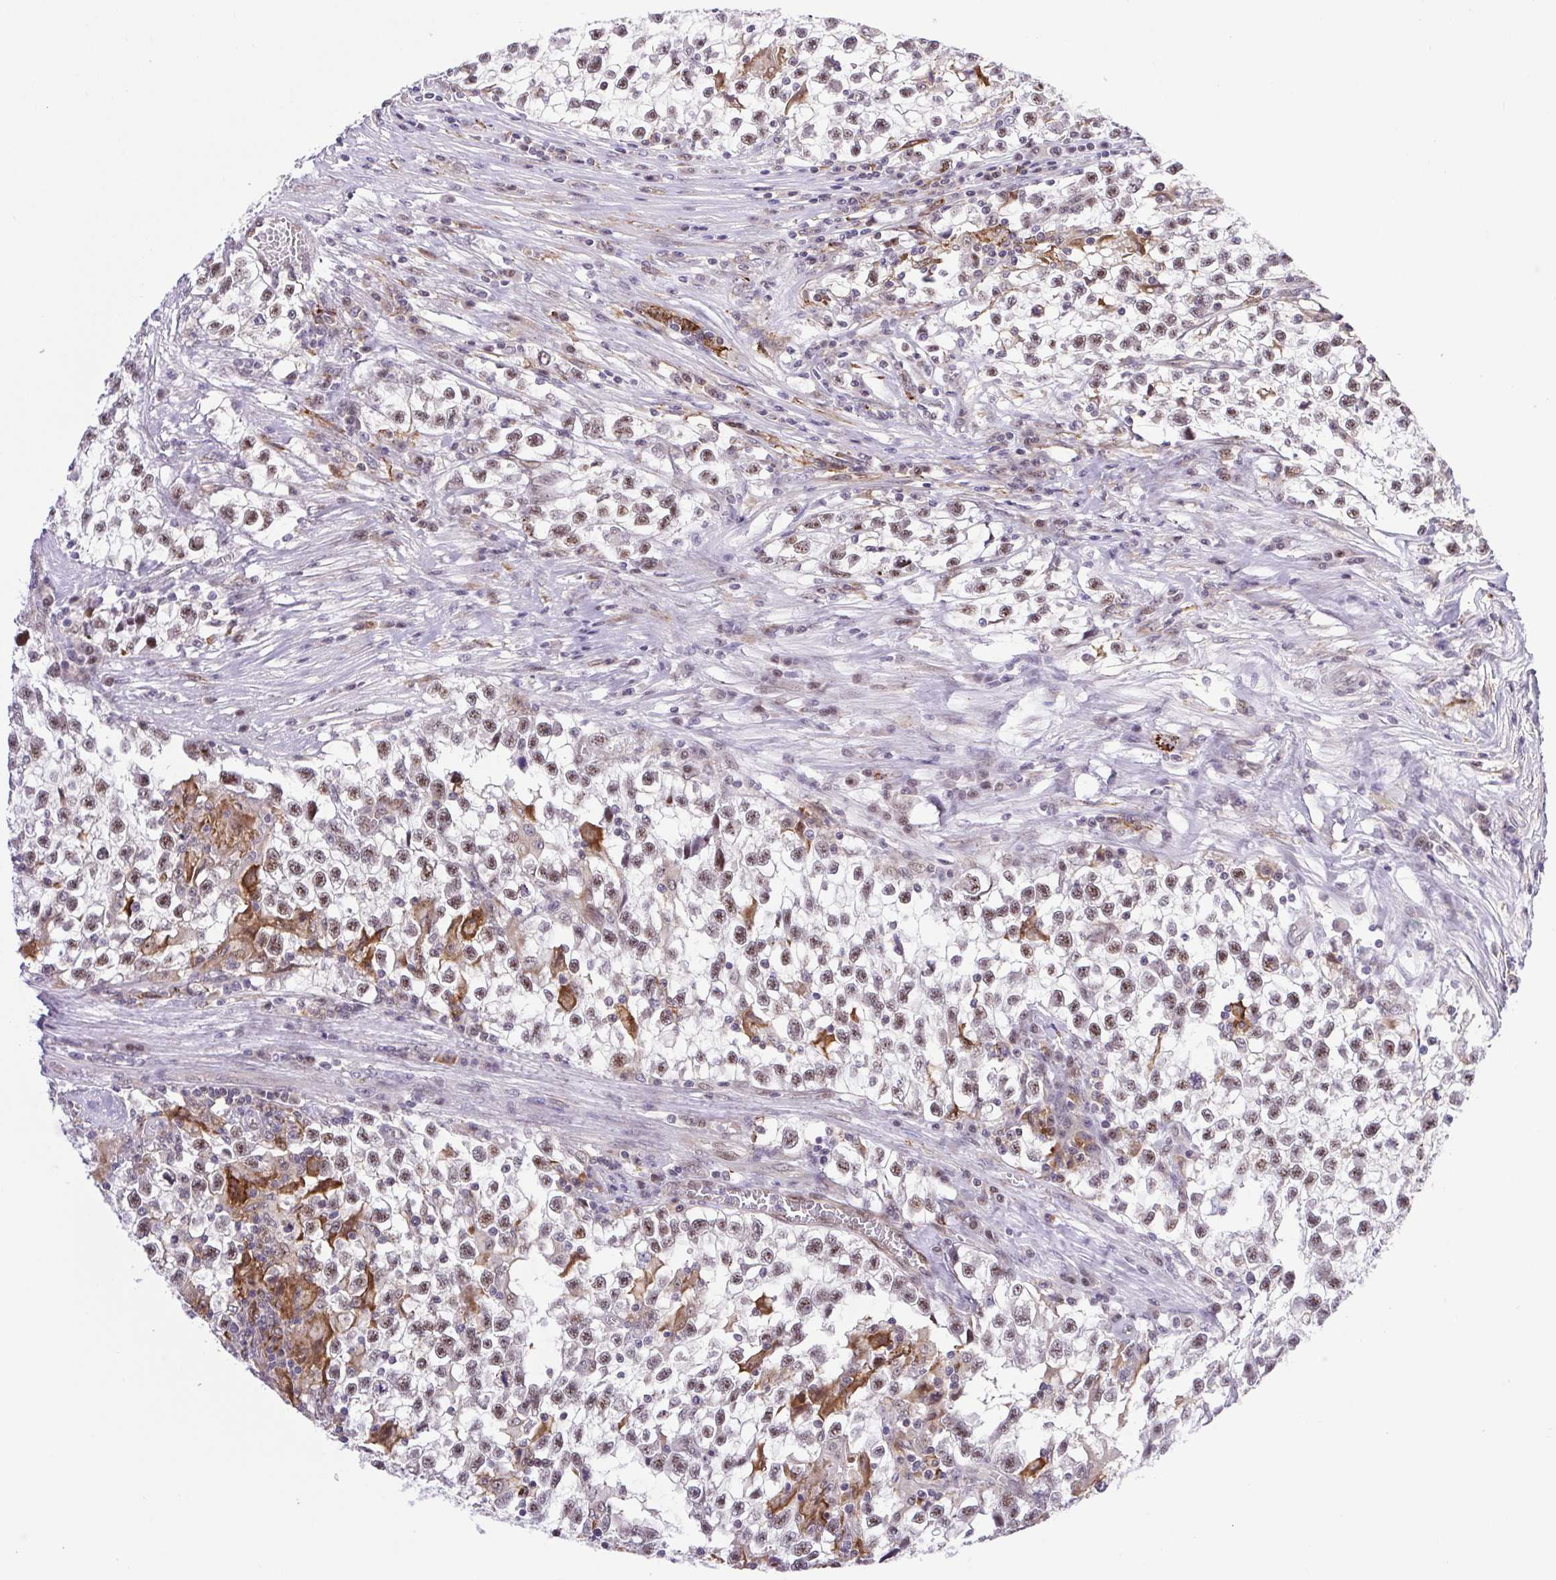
{"staining": {"intensity": "weak", "quantity": ">75%", "location": "nuclear"}, "tissue": "testis cancer", "cell_type": "Tumor cells", "image_type": "cancer", "snomed": [{"axis": "morphology", "description": "Seminoma, NOS"}, {"axis": "topography", "description": "Testis"}], "caption": "A brown stain highlights weak nuclear expression of a protein in human testis cancer (seminoma) tumor cells.", "gene": "ERG", "patient": {"sex": "male", "age": 31}}